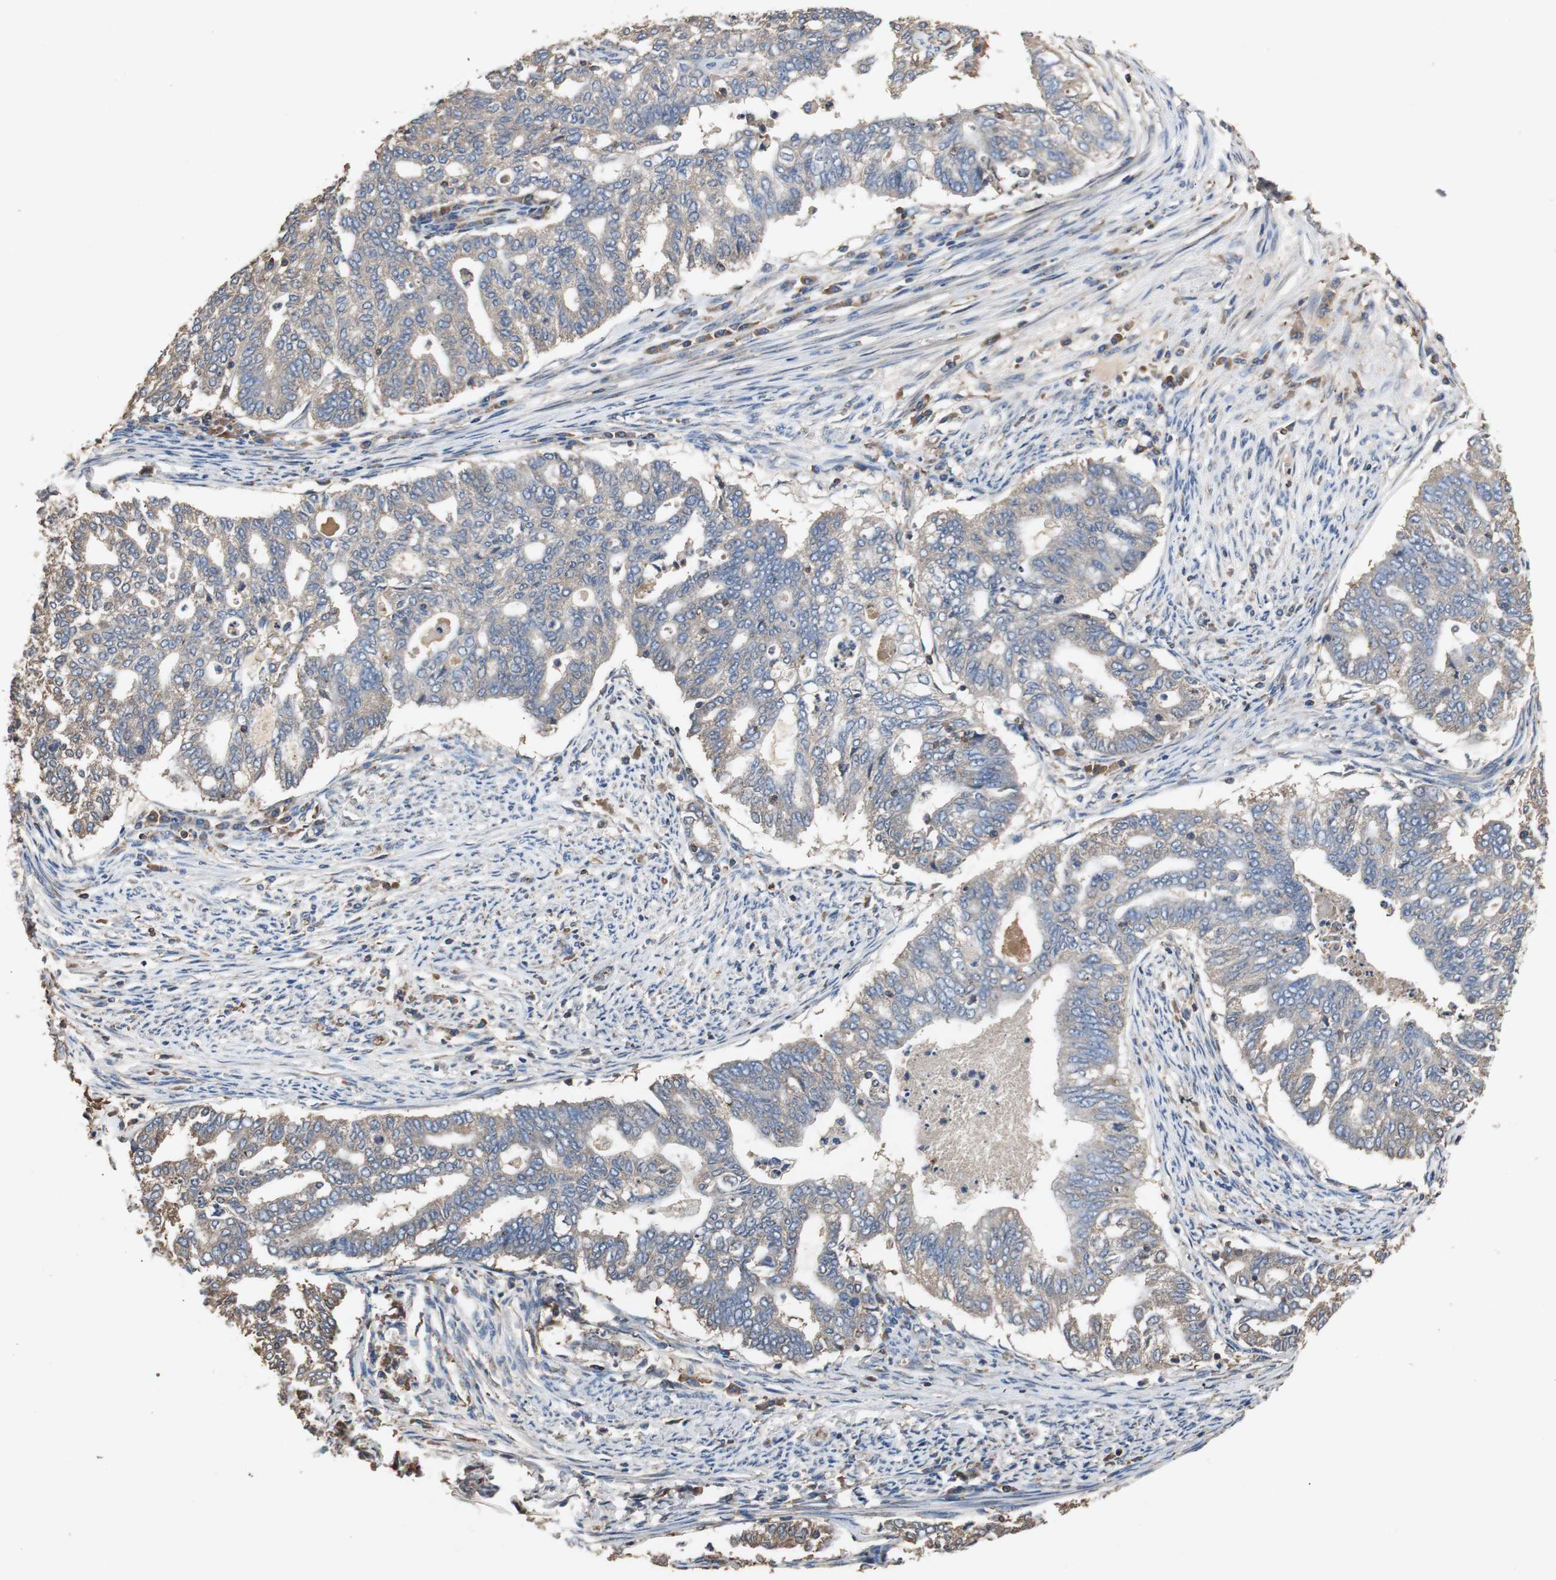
{"staining": {"intensity": "weak", "quantity": "25%-75%", "location": "cytoplasmic/membranous"}, "tissue": "endometrial cancer", "cell_type": "Tumor cells", "image_type": "cancer", "snomed": [{"axis": "morphology", "description": "Adenocarcinoma, NOS"}, {"axis": "topography", "description": "Endometrium"}], "caption": "An image showing weak cytoplasmic/membranous staining in approximately 25%-75% of tumor cells in endometrial adenocarcinoma, as visualized by brown immunohistochemical staining.", "gene": "TNFRSF14", "patient": {"sex": "female", "age": 79}}